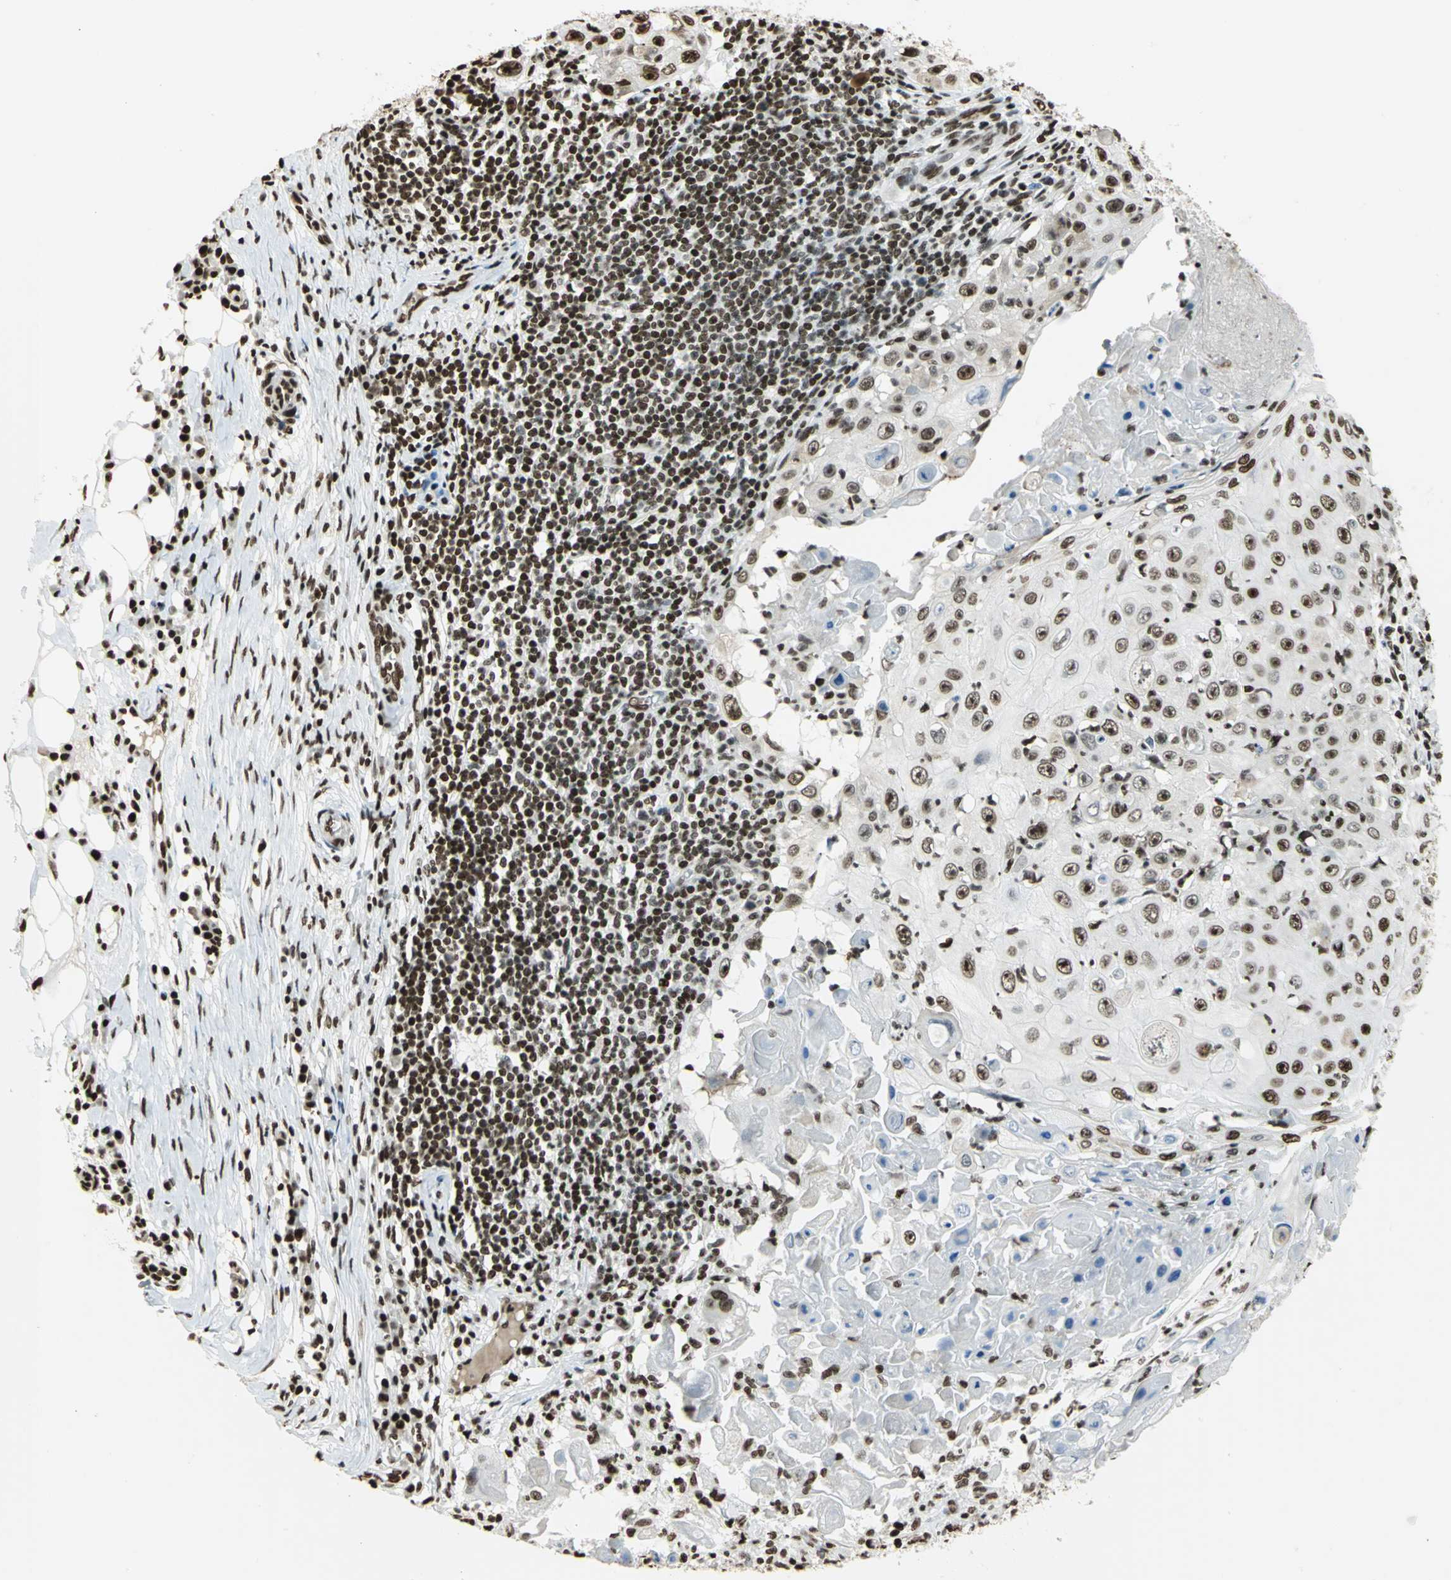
{"staining": {"intensity": "strong", "quantity": ">75%", "location": "nuclear"}, "tissue": "skin cancer", "cell_type": "Tumor cells", "image_type": "cancer", "snomed": [{"axis": "morphology", "description": "Squamous cell carcinoma, NOS"}, {"axis": "topography", "description": "Skin"}], "caption": "Brown immunohistochemical staining in skin cancer (squamous cell carcinoma) demonstrates strong nuclear expression in approximately >75% of tumor cells.", "gene": "HMGB1", "patient": {"sex": "male", "age": 86}}